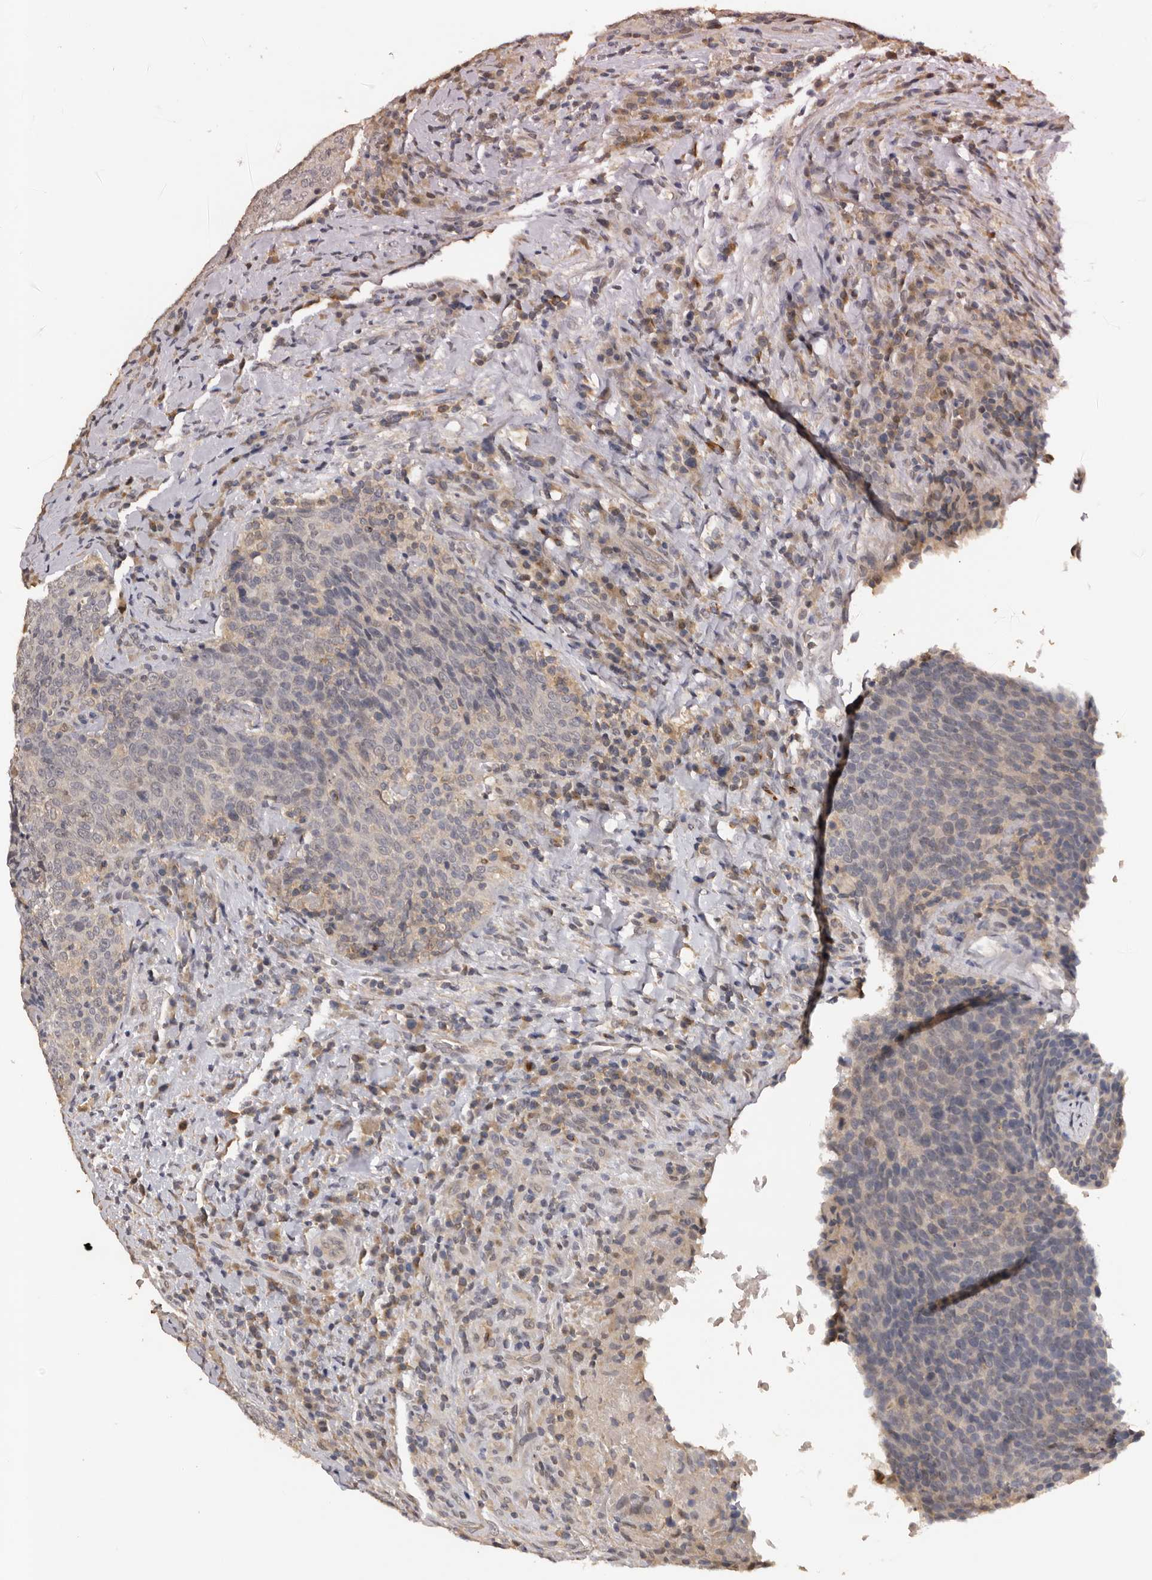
{"staining": {"intensity": "negative", "quantity": "none", "location": "none"}, "tissue": "head and neck cancer", "cell_type": "Tumor cells", "image_type": "cancer", "snomed": [{"axis": "morphology", "description": "Squamous cell carcinoma, NOS"}, {"axis": "morphology", "description": "Squamous cell carcinoma, metastatic, NOS"}, {"axis": "topography", "description": "Lymph node"}, {"axis": "topography", "description": "Head-Neck"}], "caption": "Immunohistochemical staining of head and neck squamous cell carcinoma demonstrates no significant positivity in tumor cells.", "gene": "KIF2B", "patient": {"sex": "male", "age": 62}}